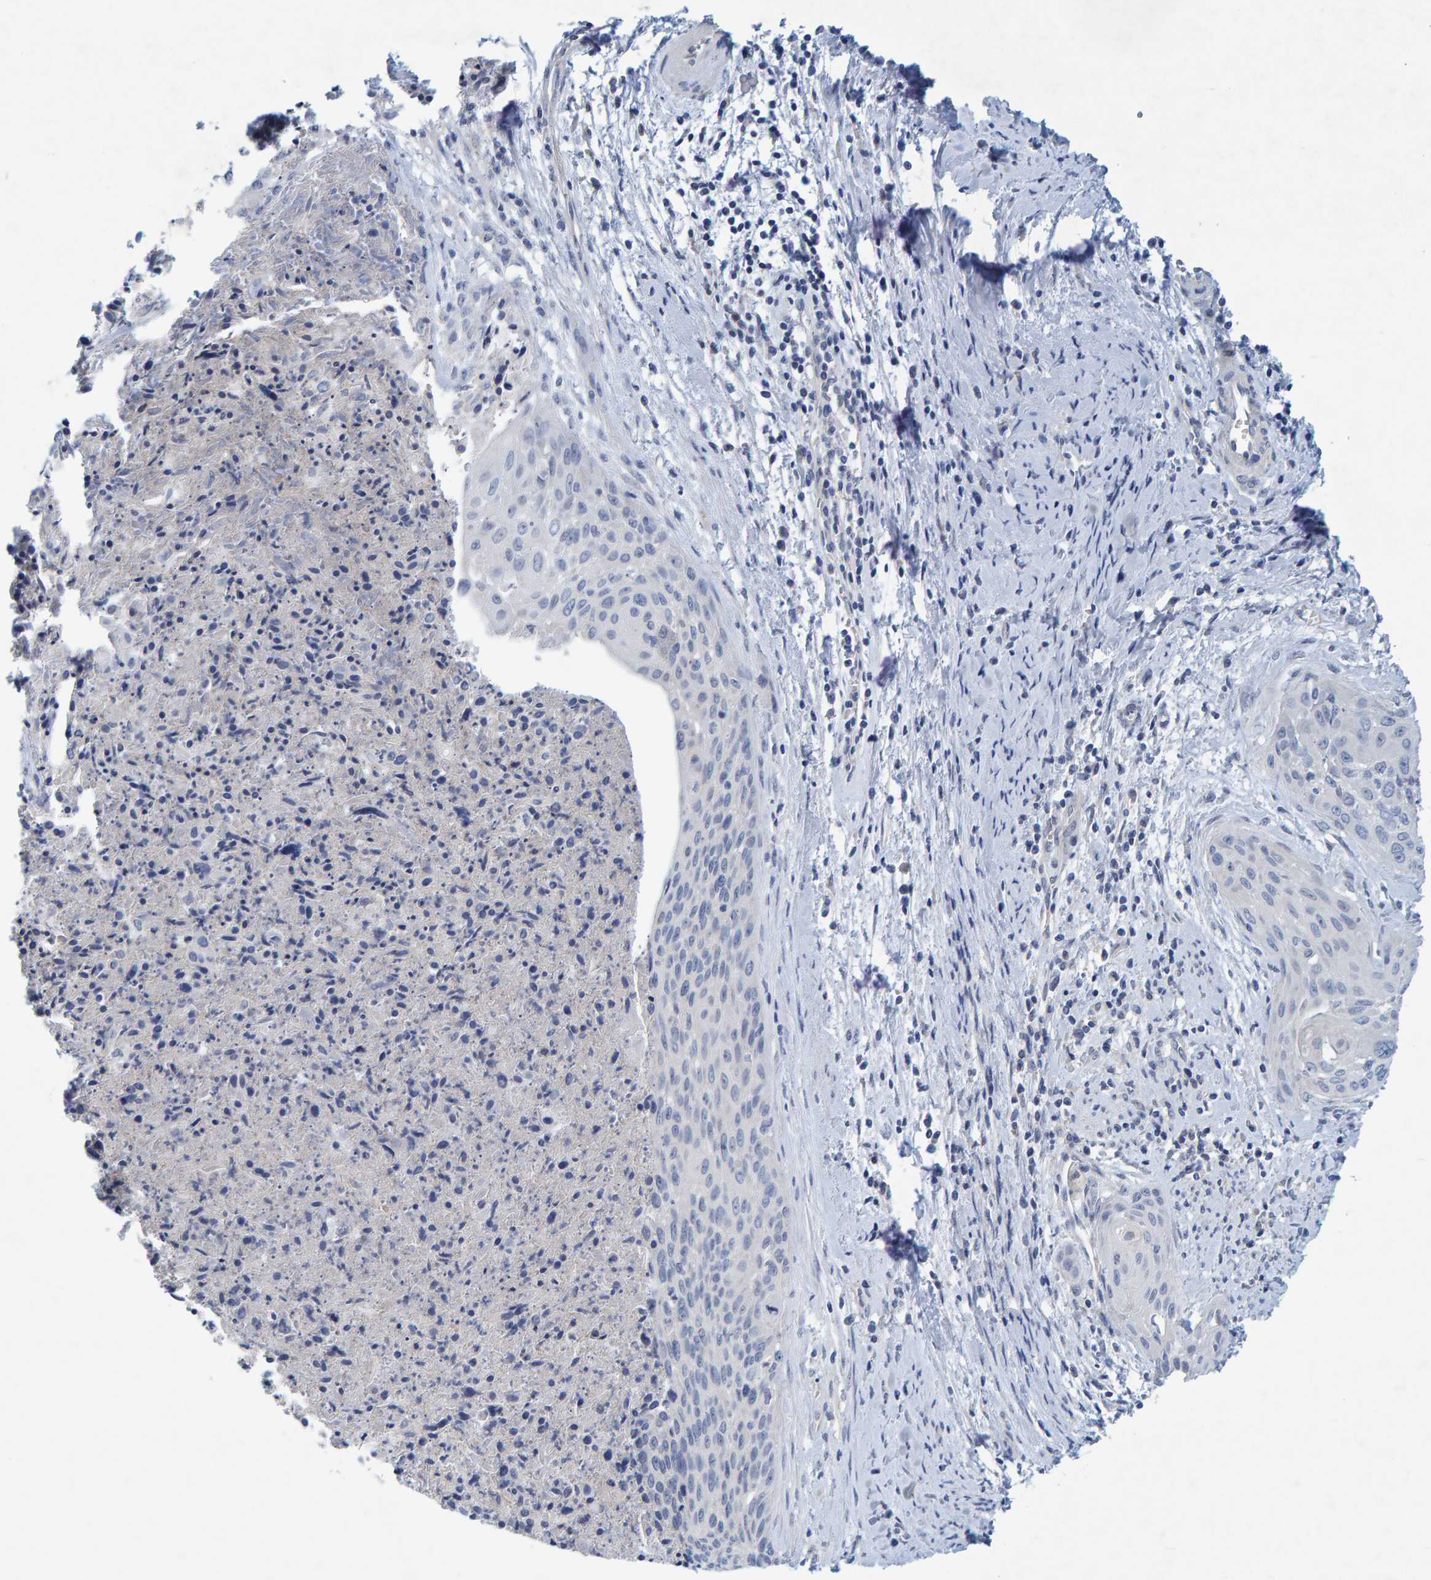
{"staining": {"intensity": "negative", "quantity": "none", "location": "none"}, "tissue": "cervical cancer", "cell_type": "Tumor cells", "image_type": "cancer", "snomed": [{"axis": "morphology", "description": "Squamous cell carcinoma, NOS"}, {"axis": "topography", "description": "Cervix"}], "caption": "Tumor cells are negative for protein expression in human squamous cell carcinoma (cervical). (Stains: DAB immunohistochemistry with hematoxylin counter stain, Microscopy: brightfield microscopy at high magnification).", "gene": "ALAD", "patient": {"sex": "female", "age": 55}}